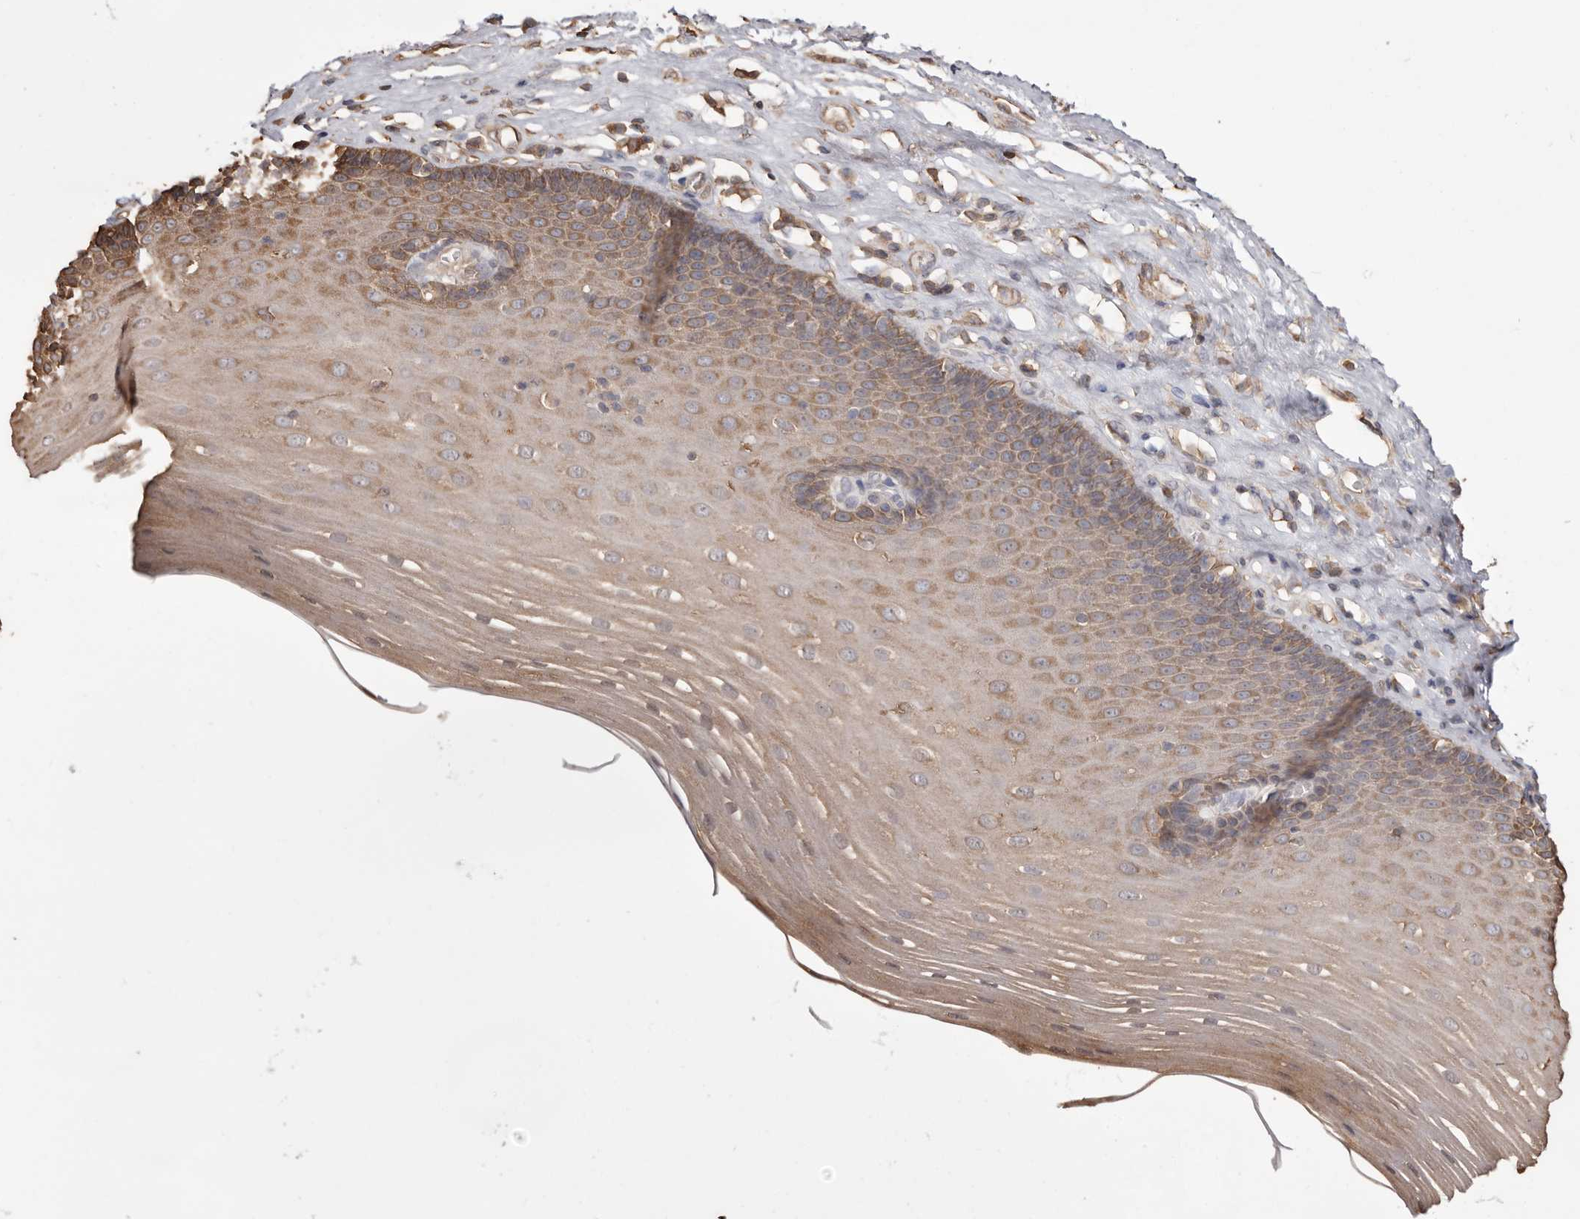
{"staining": {"intensity": "moderate", "quantity": ">75%", "location": "cytoplasmic/membranous"}, "tissue": "esophagus", "cell_type": "Squamous epithelial cells", "image_type": "normal", "snomed": [{"axis": "morphology", "description": "Normal tissue, NOS"}, {"axis": "topography", "description": "Esophagus"}], "caption": "A micrograph of human esophagus stained for a protein demonstrates moderate cytoplasmic/membranous brown staining in squamous epithelial cells.", "gene": "PKM", "patient": {"sex": "male", "age": 62}}